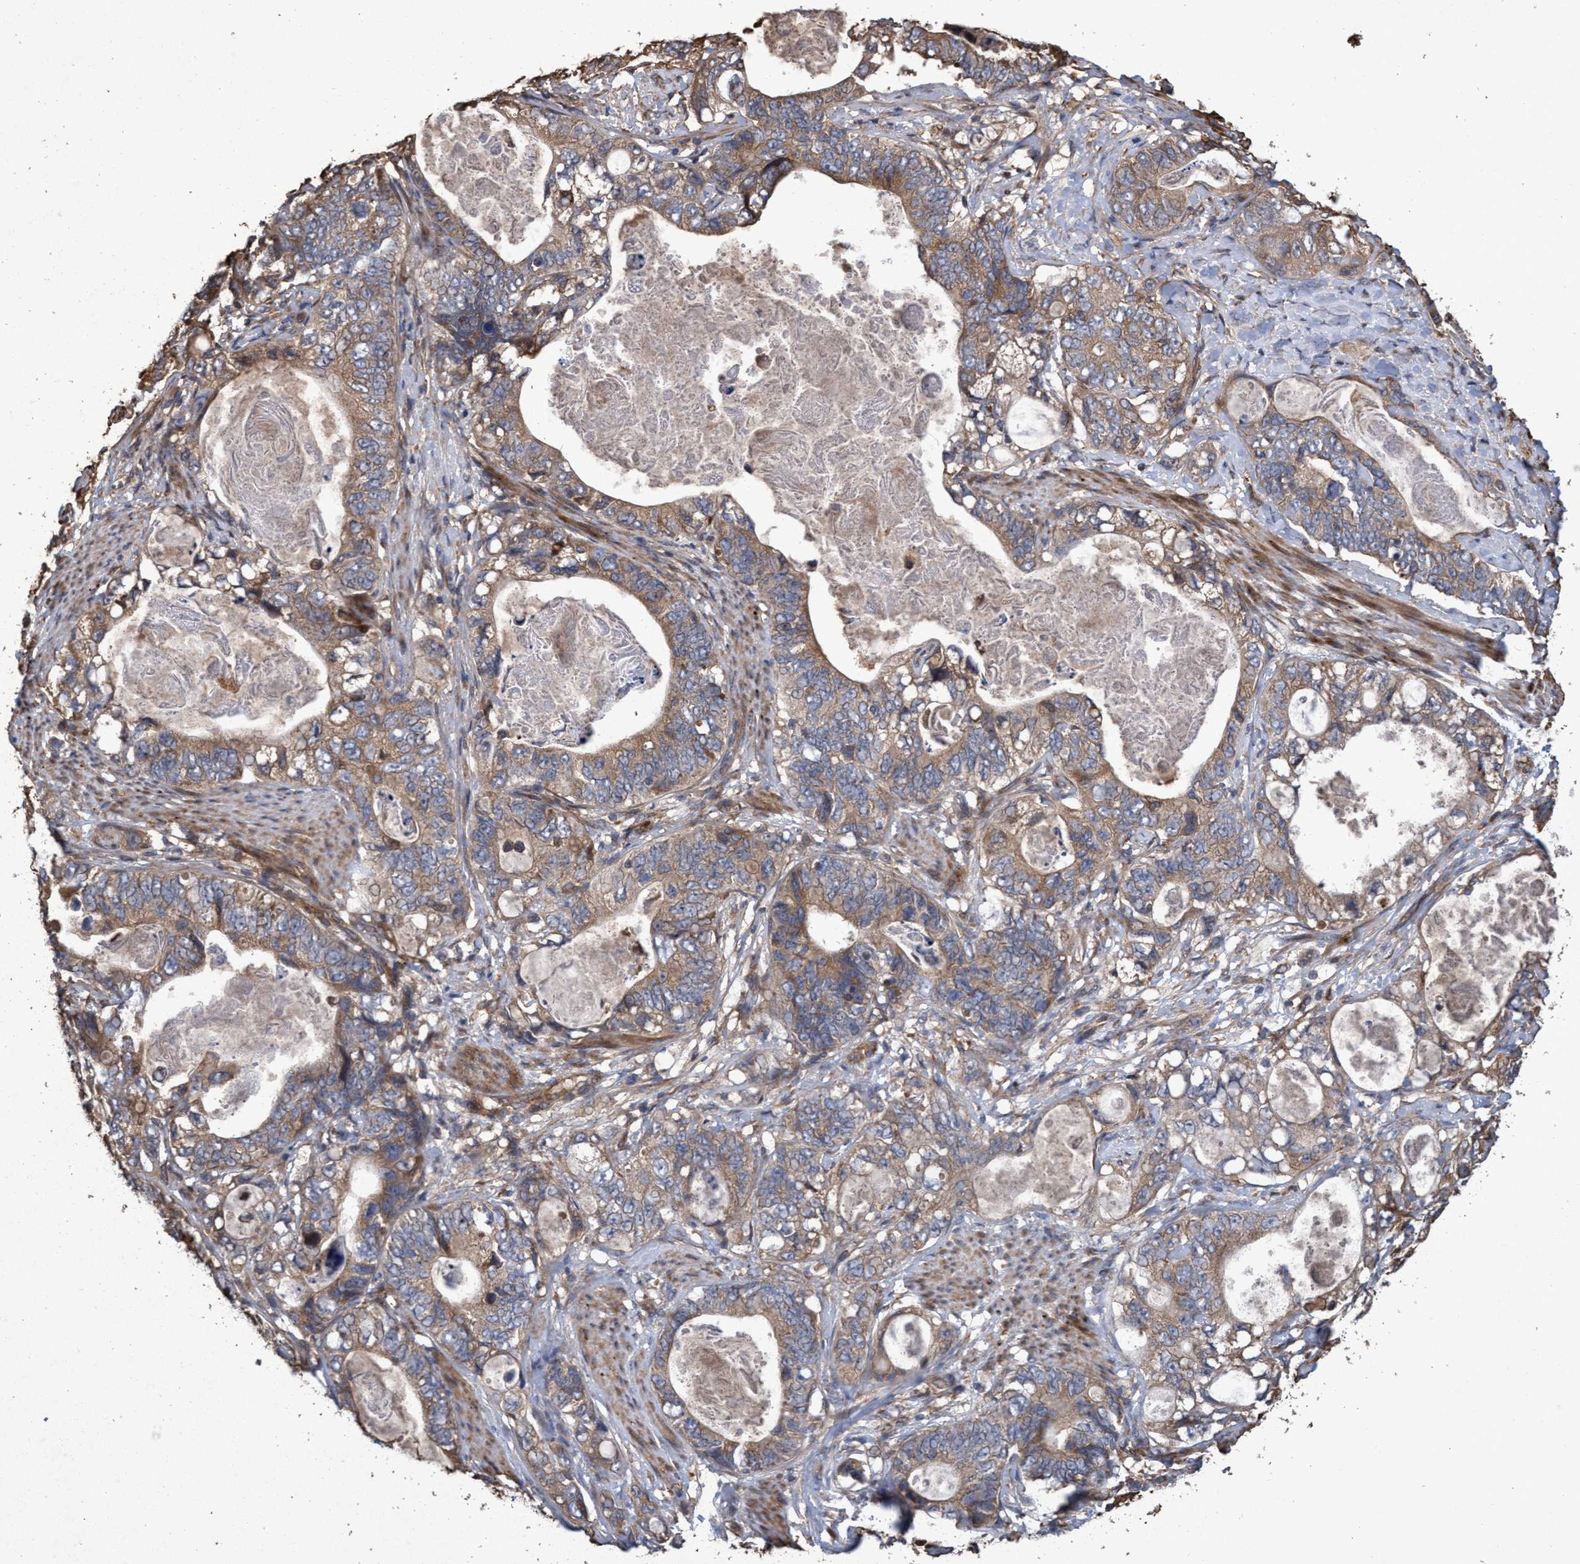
{"staining": {"intensity": "weak", "quantity": ">75%", "location": "cytoplasmic/membranous"}, "tissue": "stomach cancer", "cell_type": "Tumor cells", "image_type": "cancer", "snomed": [{"axis": "morphology", "description": "Normal tissue, NOS"}, {"axis": "morphology", "description": "Adenocarcinoma, NOS"}, {"axis": "topography", "description": "Stomach"}], "caption": "Weak cytoplasmic/membranous positivity for a protein is appreciated in about >75% of tumor cells of adenocarcinoma (stomach) using IHC.", "gene": "CHMP6", "patient": {"sex": "female", "age": 89}}